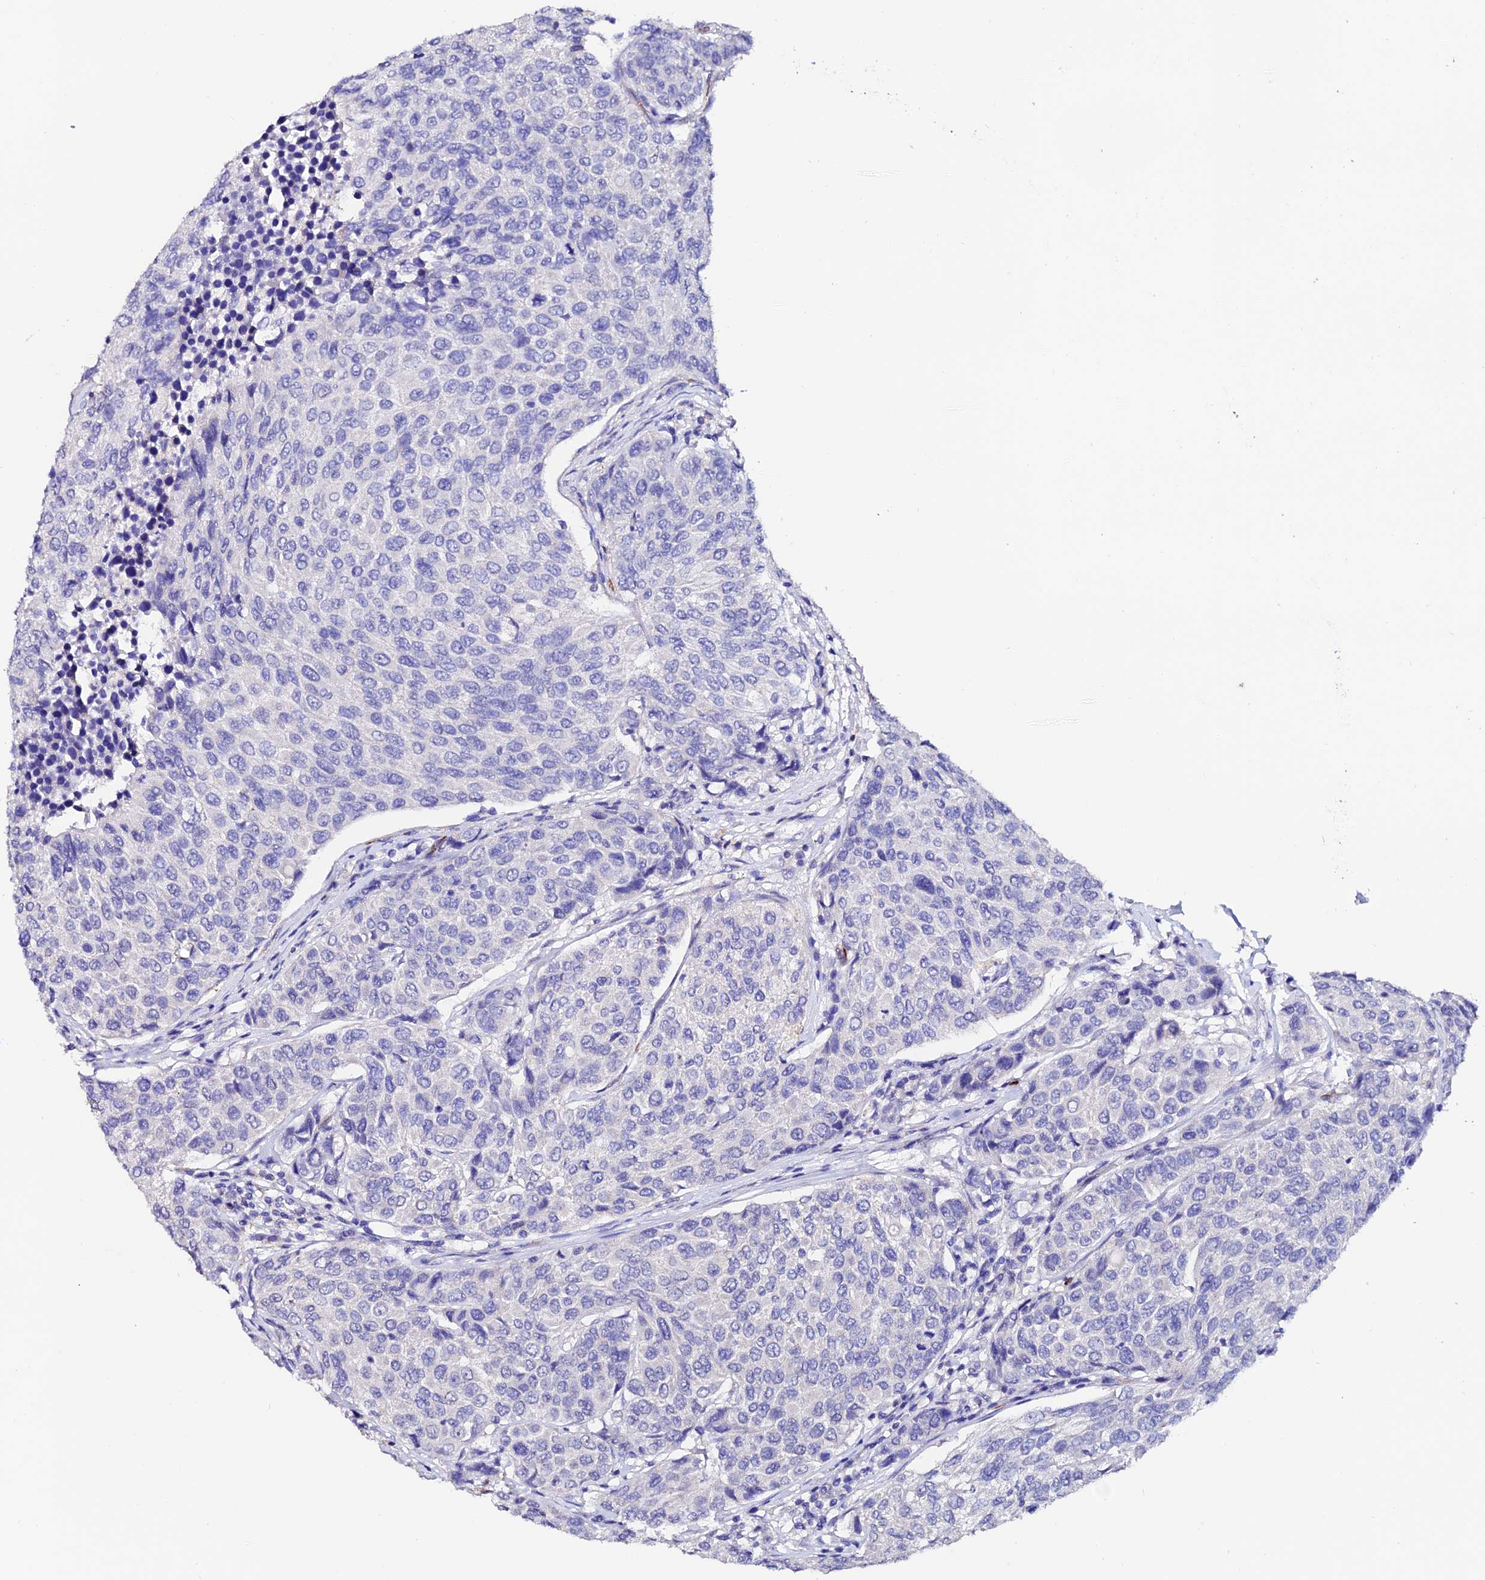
{"staining": {"intensity": "negative", "quantity": "none", "location": "none"}, "tissue": "breast cancer", "cell_type": "Tumor cells", "image_type": "cancer", "snomed": [{"axis": "morphology", "description": "Duct carcinoma"}, {"axis": "topography", "description": "Breast"}], "caption": "DAB immunohistochemical staining of breast cancer (infiltrating ductal carcinoma) demonstrates no significant positivity in tumor cells.", "gene": "ESM1", "patient": {"sex": "female", "age": 55}}